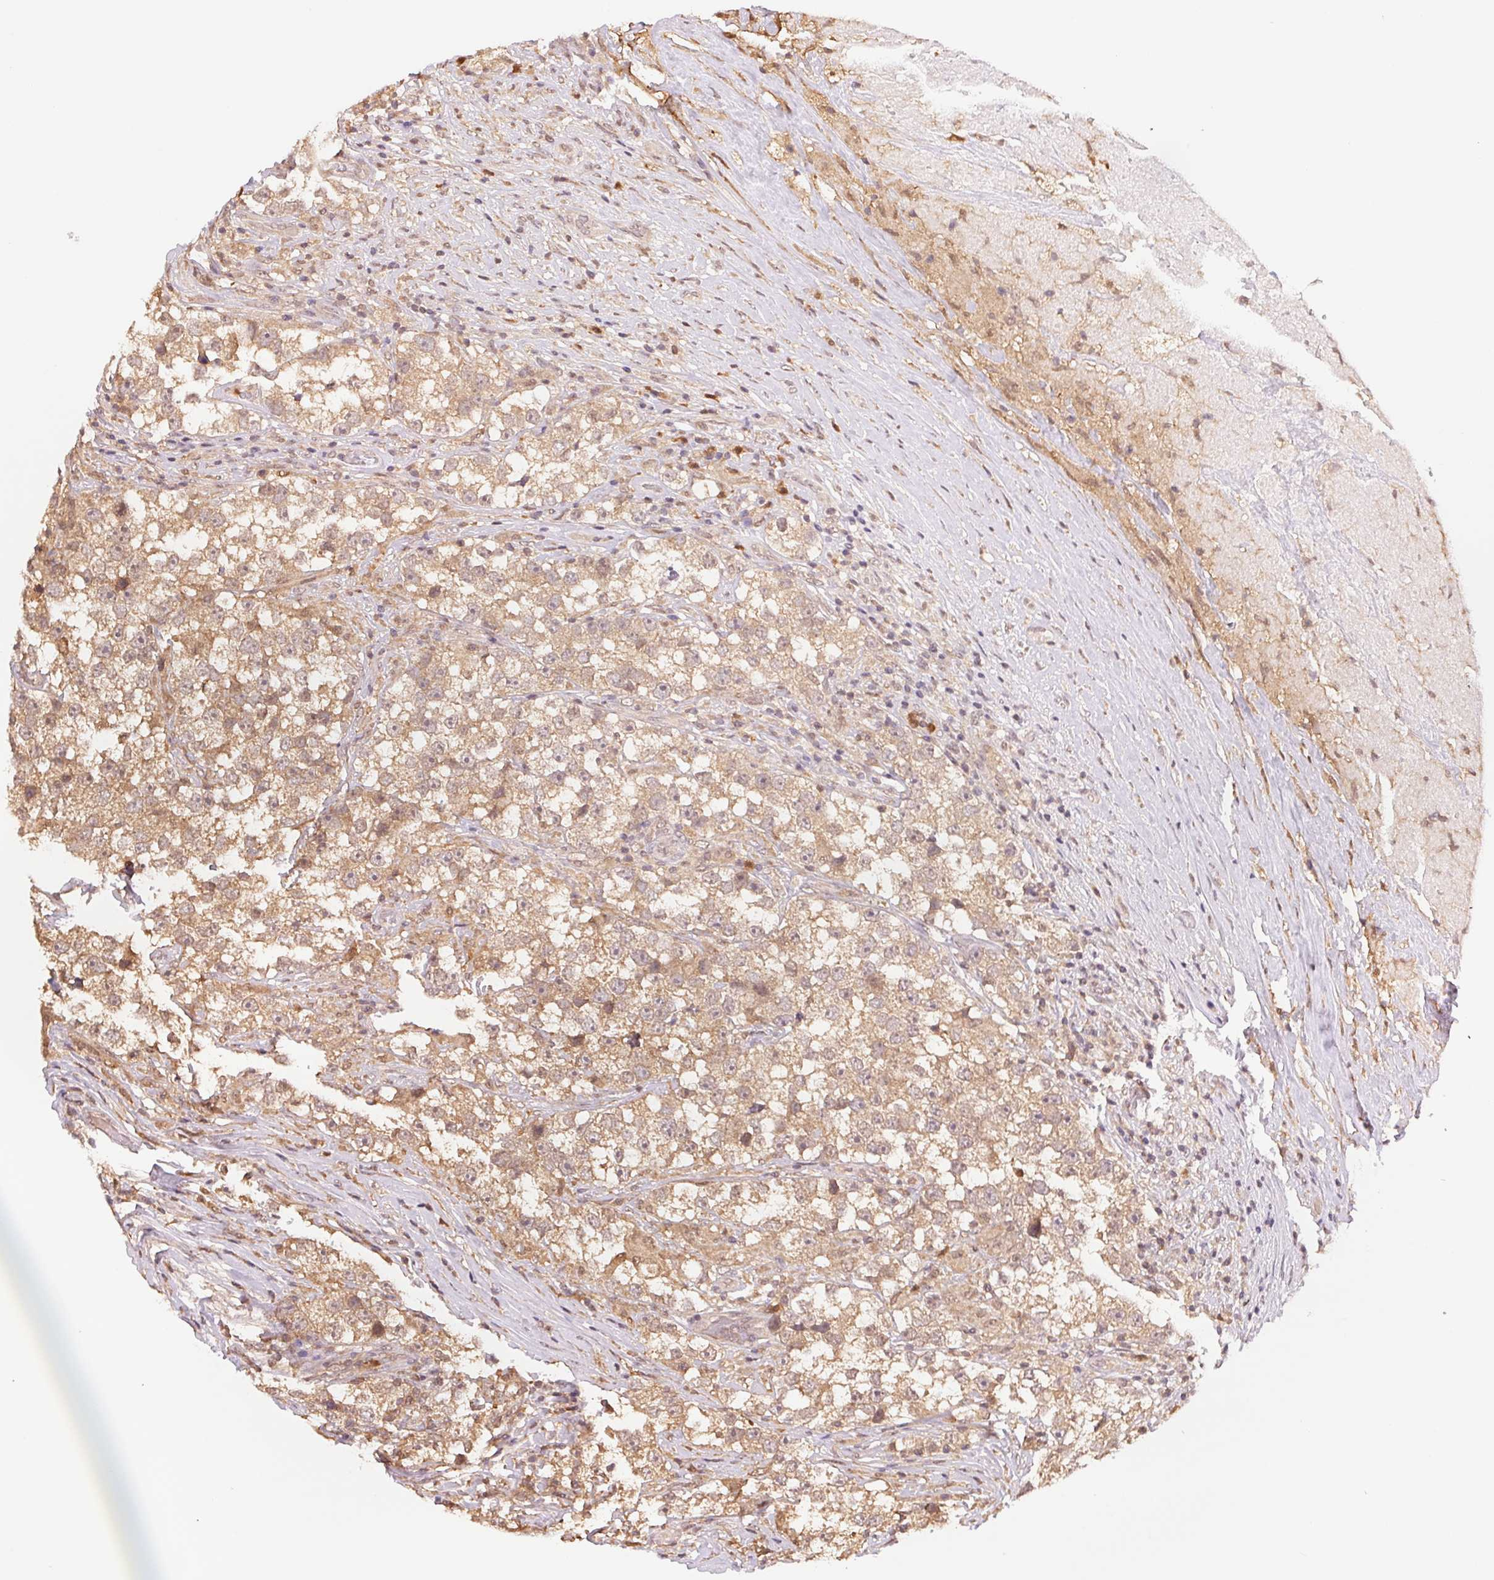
{"staining": {"intensity": "moderate", "quantity": ">75%", "location": "cytoplasmic/membranous"}, "tissue": "testis cancer", "cell_type": "Tumor cells", "image_type": "cancer", "snomed": [{"axis": "morphology", "description": "Seminoma, NOS"}, {"axis": "topography", "description": "Testis"}], "caption": "Immunohistochemistry (IHC) photomicrograph of neoplastic tissue: testis cancer stained using immunohistochemistry shows medium levels of moderate protein expression localized specifically in the cytoplasmic/membranous of tumor cells, appearing as a cytoplasmic/membranous brown color.", "gene": "CDC123", "patient": {"sex": "male", "age": 46}}